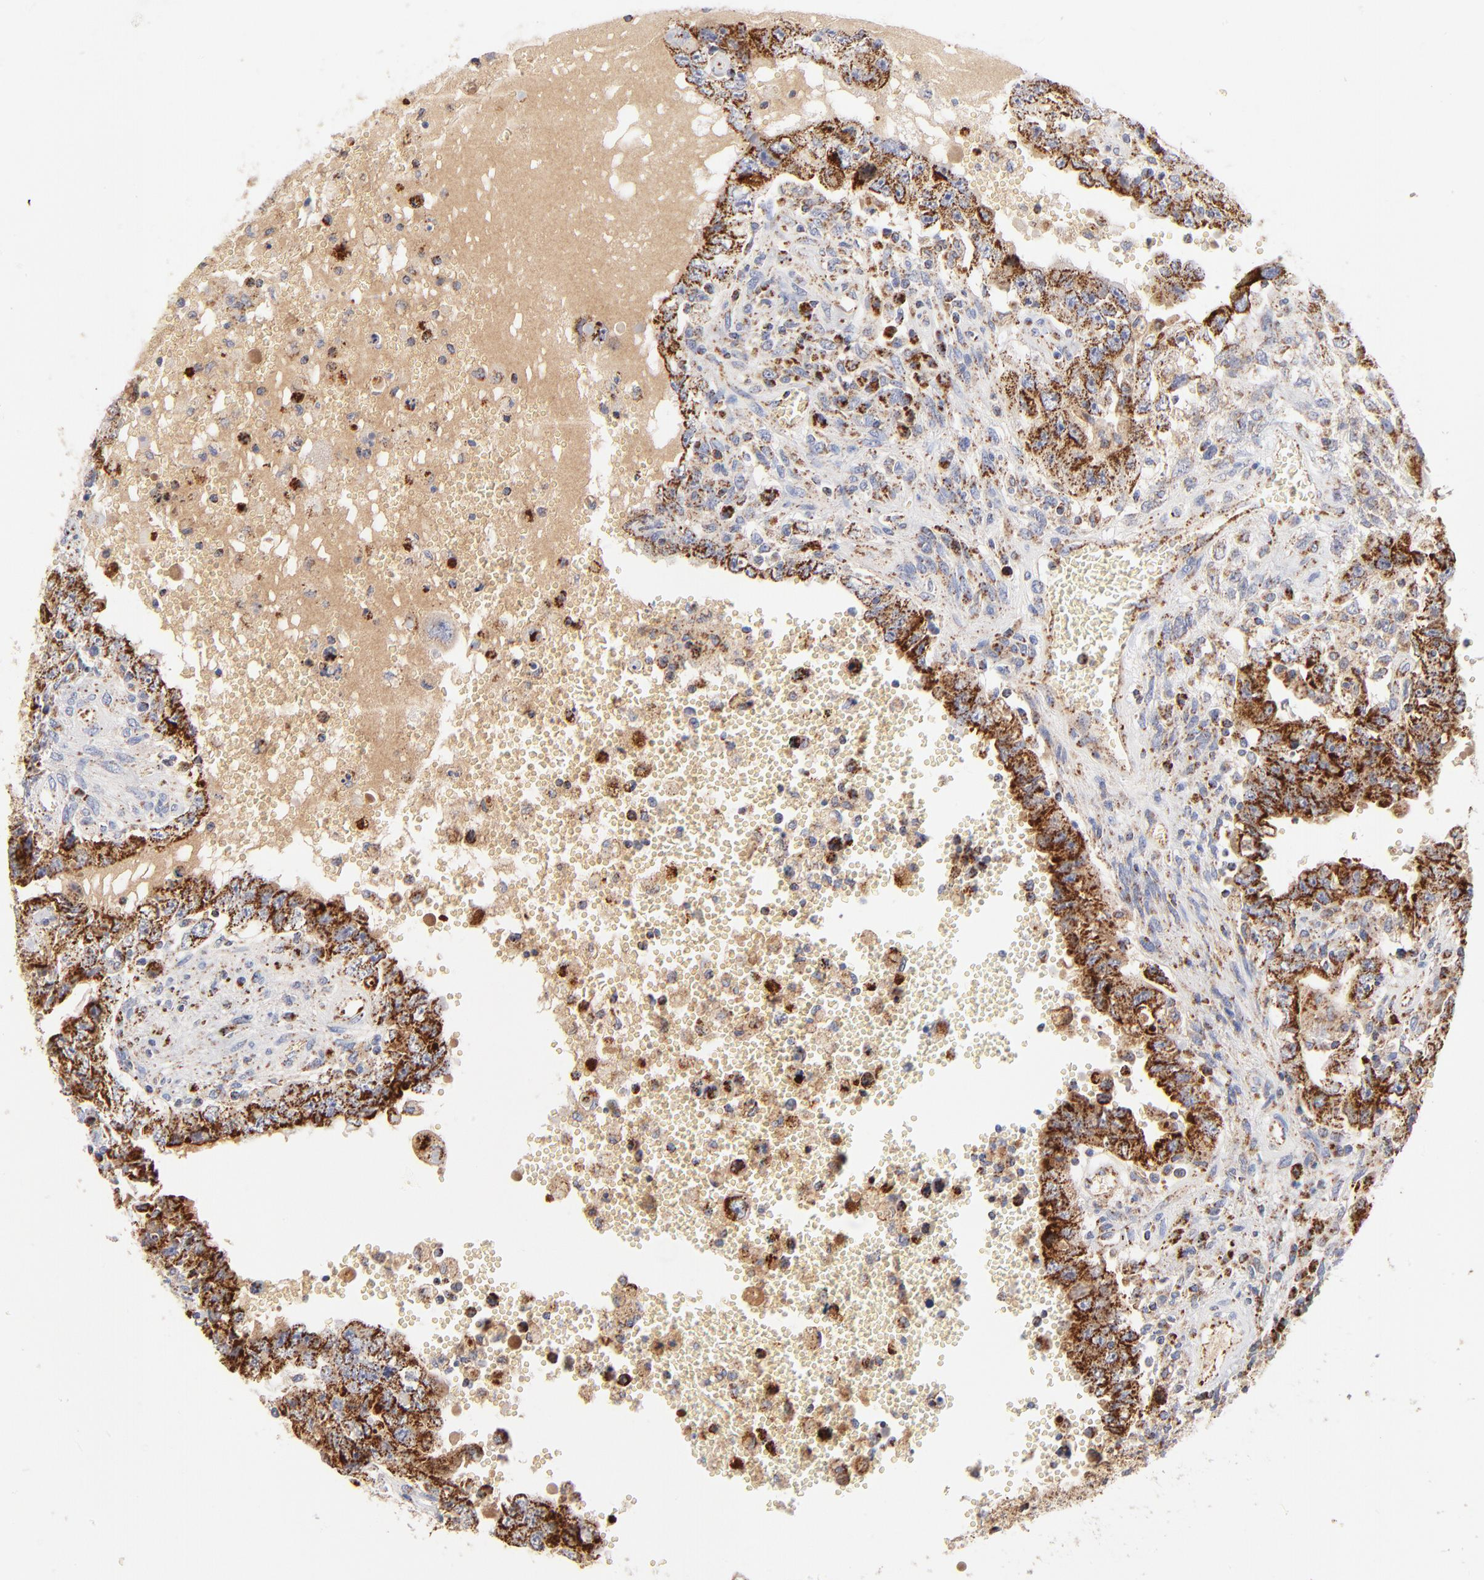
{"staining": {"intensity": "moderate", "quantity": ">75%", "location": "cytoplasmic/membranous"}, "tissue": "testis cancer", "cell_type": "Tumor cells", "image_type": "cancer", "snomed": [{"axis": "morphology", "description": "Carcinoma, Embryonal, NOS"}, {"axis": "topography", "description": "Testis"}], "caption": "Tumor cells display medium levels of moderate cytoplasmic/membranous positivity in about >75% of cells in human testis cancer. (Stains: DAB (3,3'-diaminobenzidine) in brown, nuclei in blue, Microscopy: brightfield microscopy at high magnification).", "gene": "DLAT", "patient": {"sex": "male", "age": 26}}